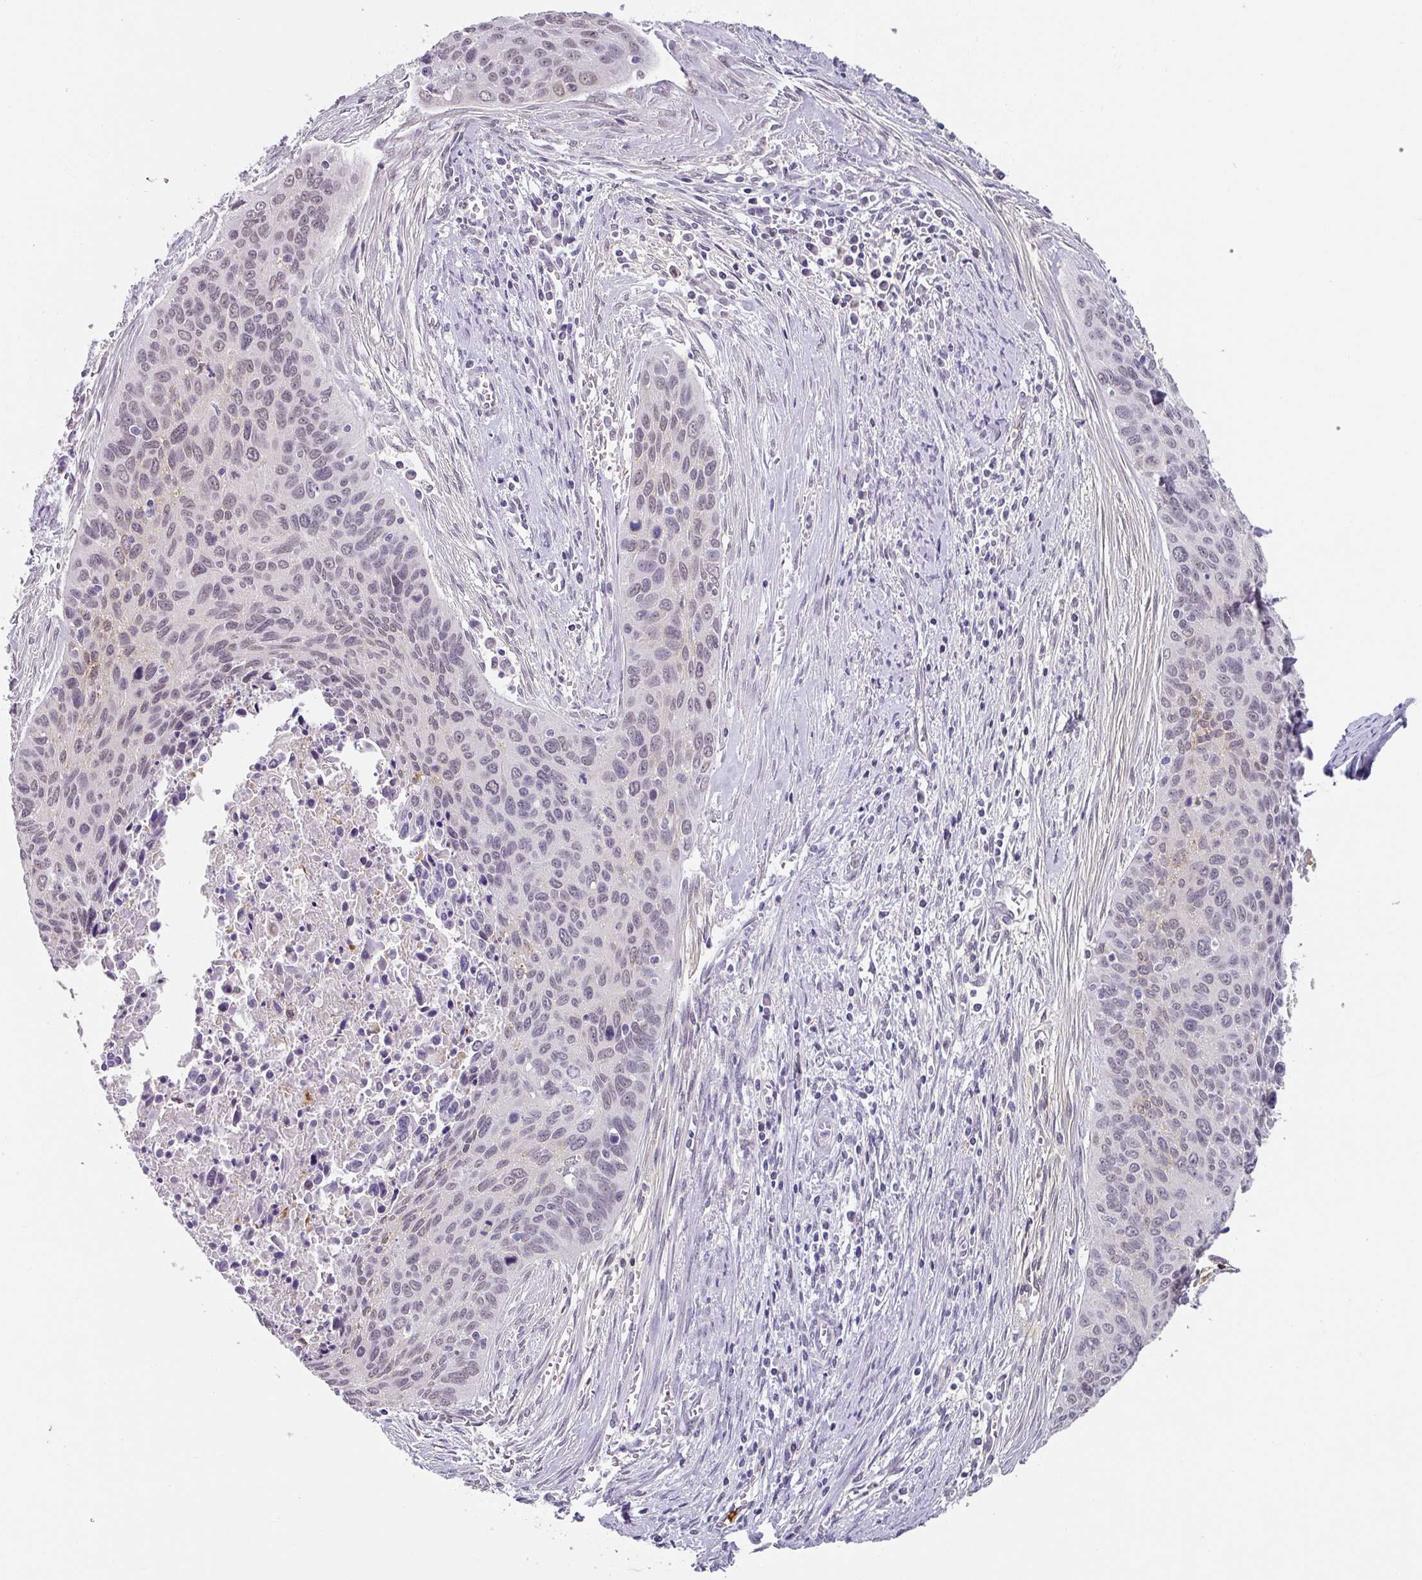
{"staining": {"intensity": "weak", "quantity": "<25%", "location": "nuclear"}, "tissue": "cervical cancer", "cell_type": "Tumor cells", "image_type": "cancer", "snomed": [{"axis": "morphology", "description": "Squamous cell carcinoma, NOS"}, {"axis": "topography", "description": "Cervix"}], "caption": "Tumor cells are negative for protein expression in human cervical cancer (squamous cell carcinoma).", "gene": "C1QB", "patient": {"sex": "female", "age": 55}}